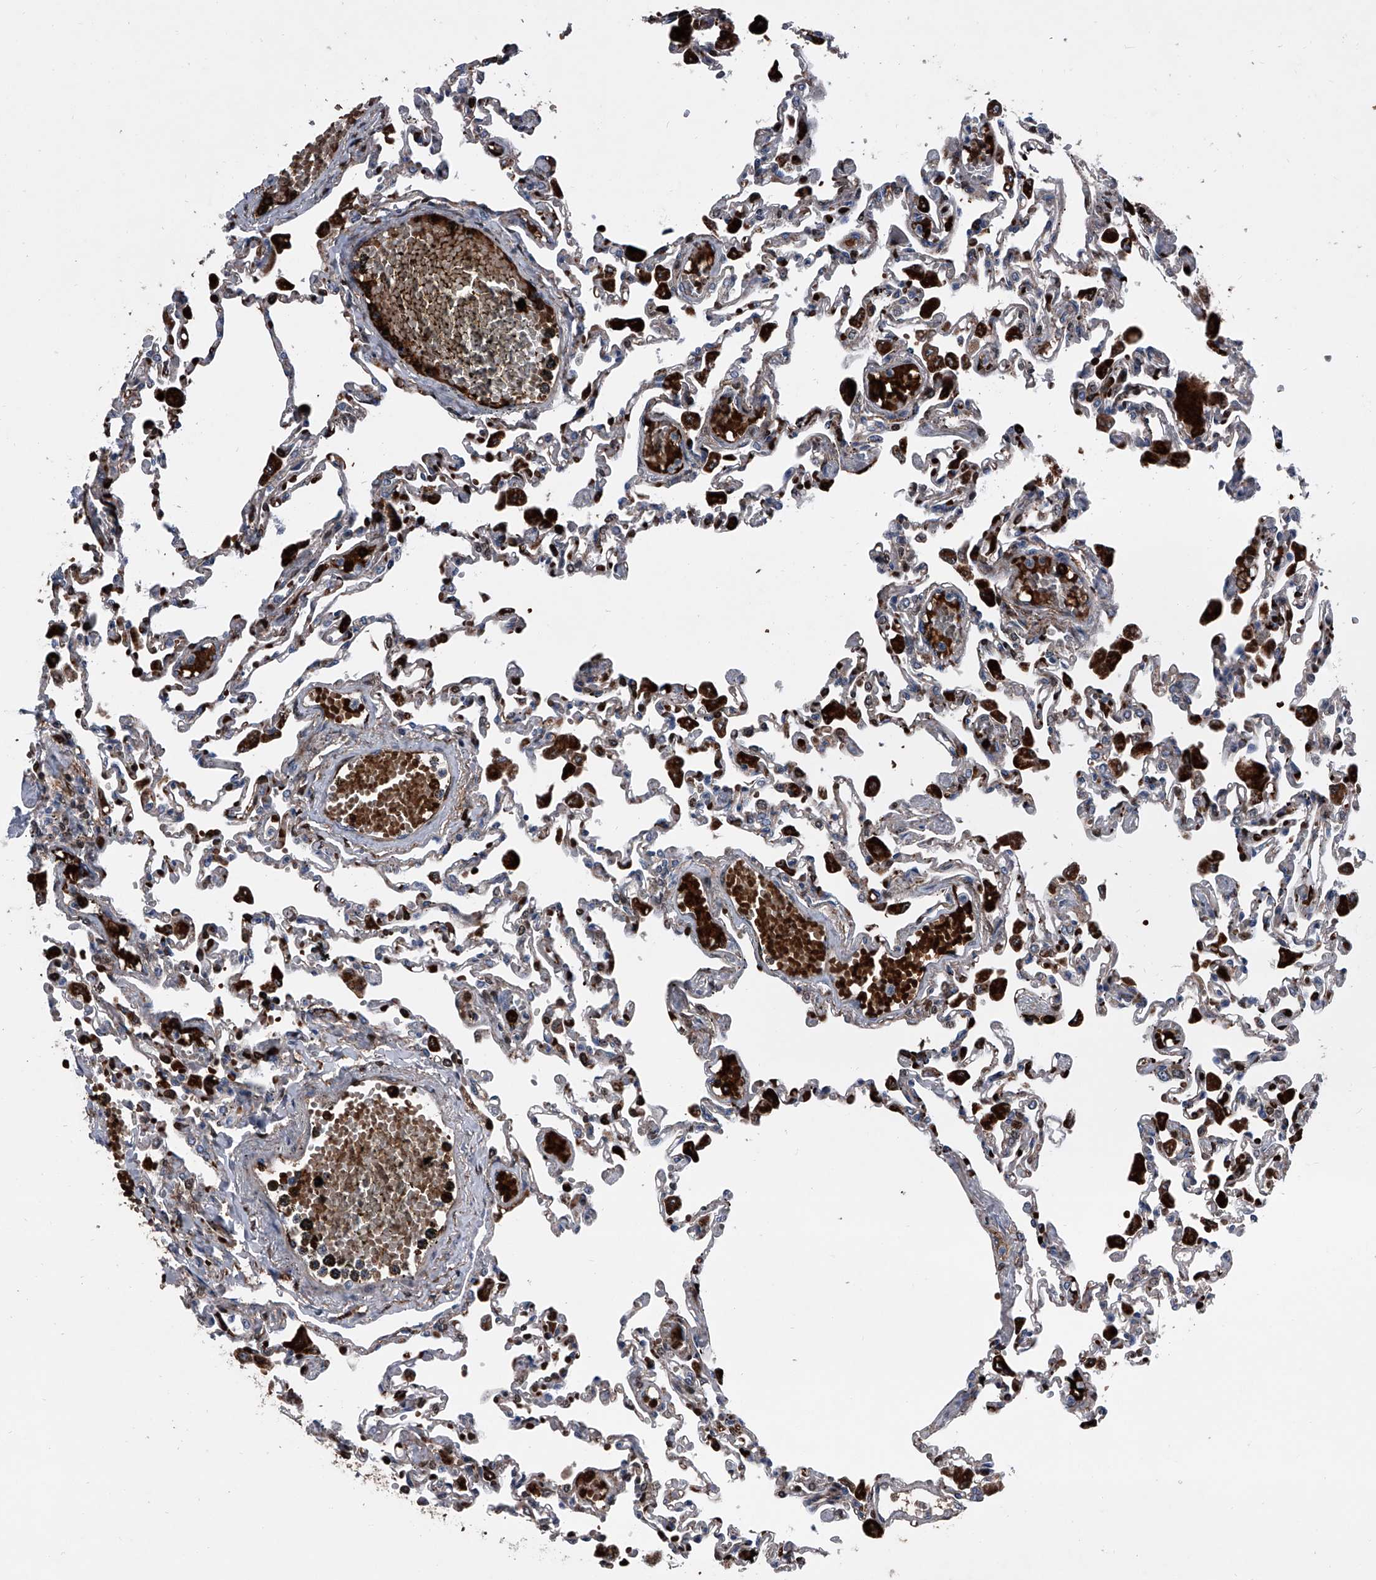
{"staining": {"intensity": "strong", "quantity": "<25%", "location": "cytoplasmic/membranous"}, "tissue": "lung", "cell_type": "Alveolar cells", "image_type": "normal", "snomed": [{"axis": "morphology", "description": "Normal tissue, NOS"}, {"axis": "topography", "description": "Bronchus"}, {"axis": "topography", "description": "Lung"}], "caption": "Benign lung was stained to show a protein in brown. There is medium levels of strong cytoplasmic/membranous positivity in approximately <25% of alveolar cells. (Brightfield microscopy of DAB IHC at high magnification).", "gene": "CEP85L", "patient": {"sex": "female", "age": 49}}